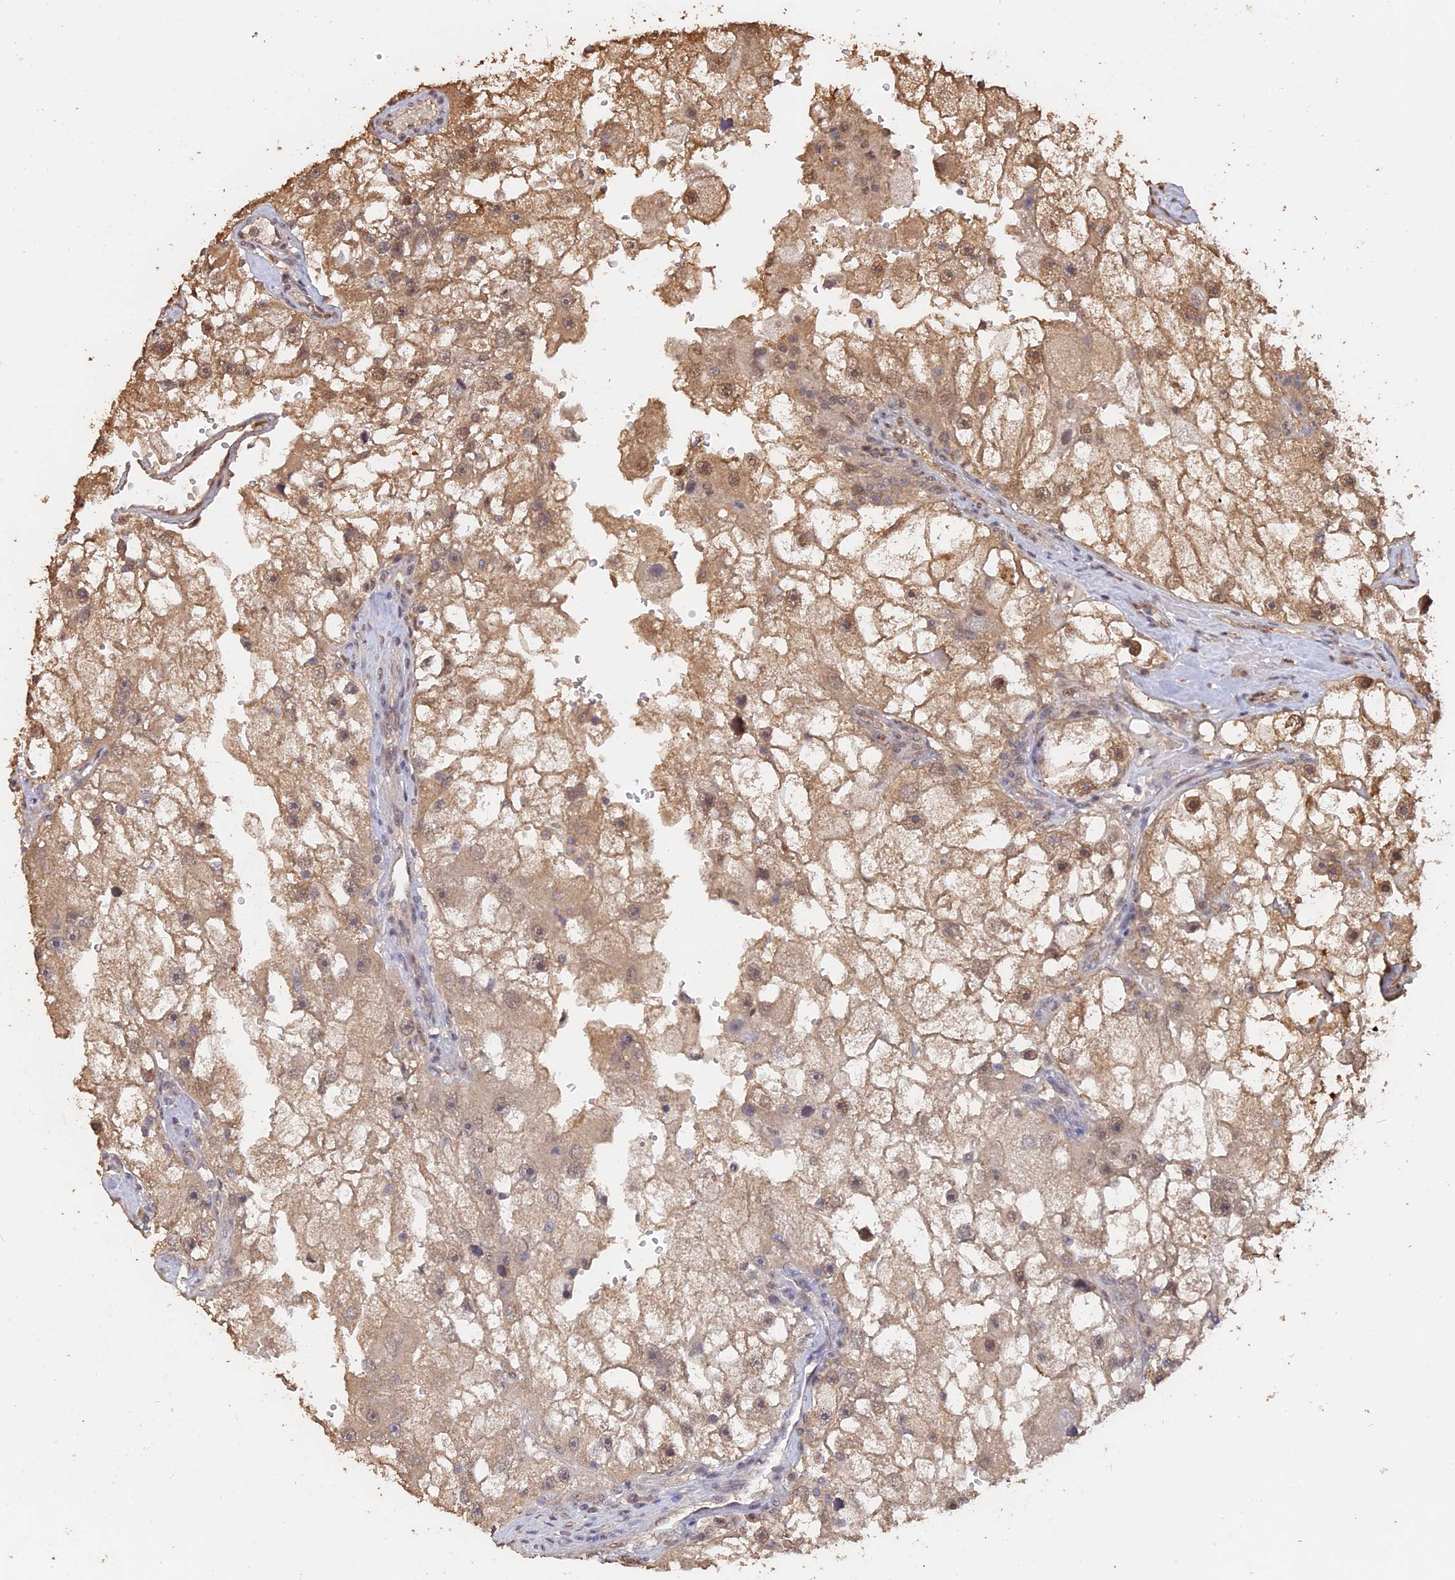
{"staining": {"intensity": "moderate", "quantity": ">75%", "location": "cytoplasmic/membranous,nuclear"}, "tissue": "renal cancer", "cell_type": "Tumor cells", "image_type": "cancer", "snomed": [{"axis": "morphology", "description": "Adenocarcinoma, NOS"}, {"axis": "topography", "description": "Kidney"}], "caption": "Renal cancer (adenocarcinoma) stained with DAB IHC displays medium levels of moderate cytoplasmic/membranous and nuclear expression in approximately >75% of tumor cells.", "gene": "PSMC6", "patient": {"sex": "male", "age": 63}}